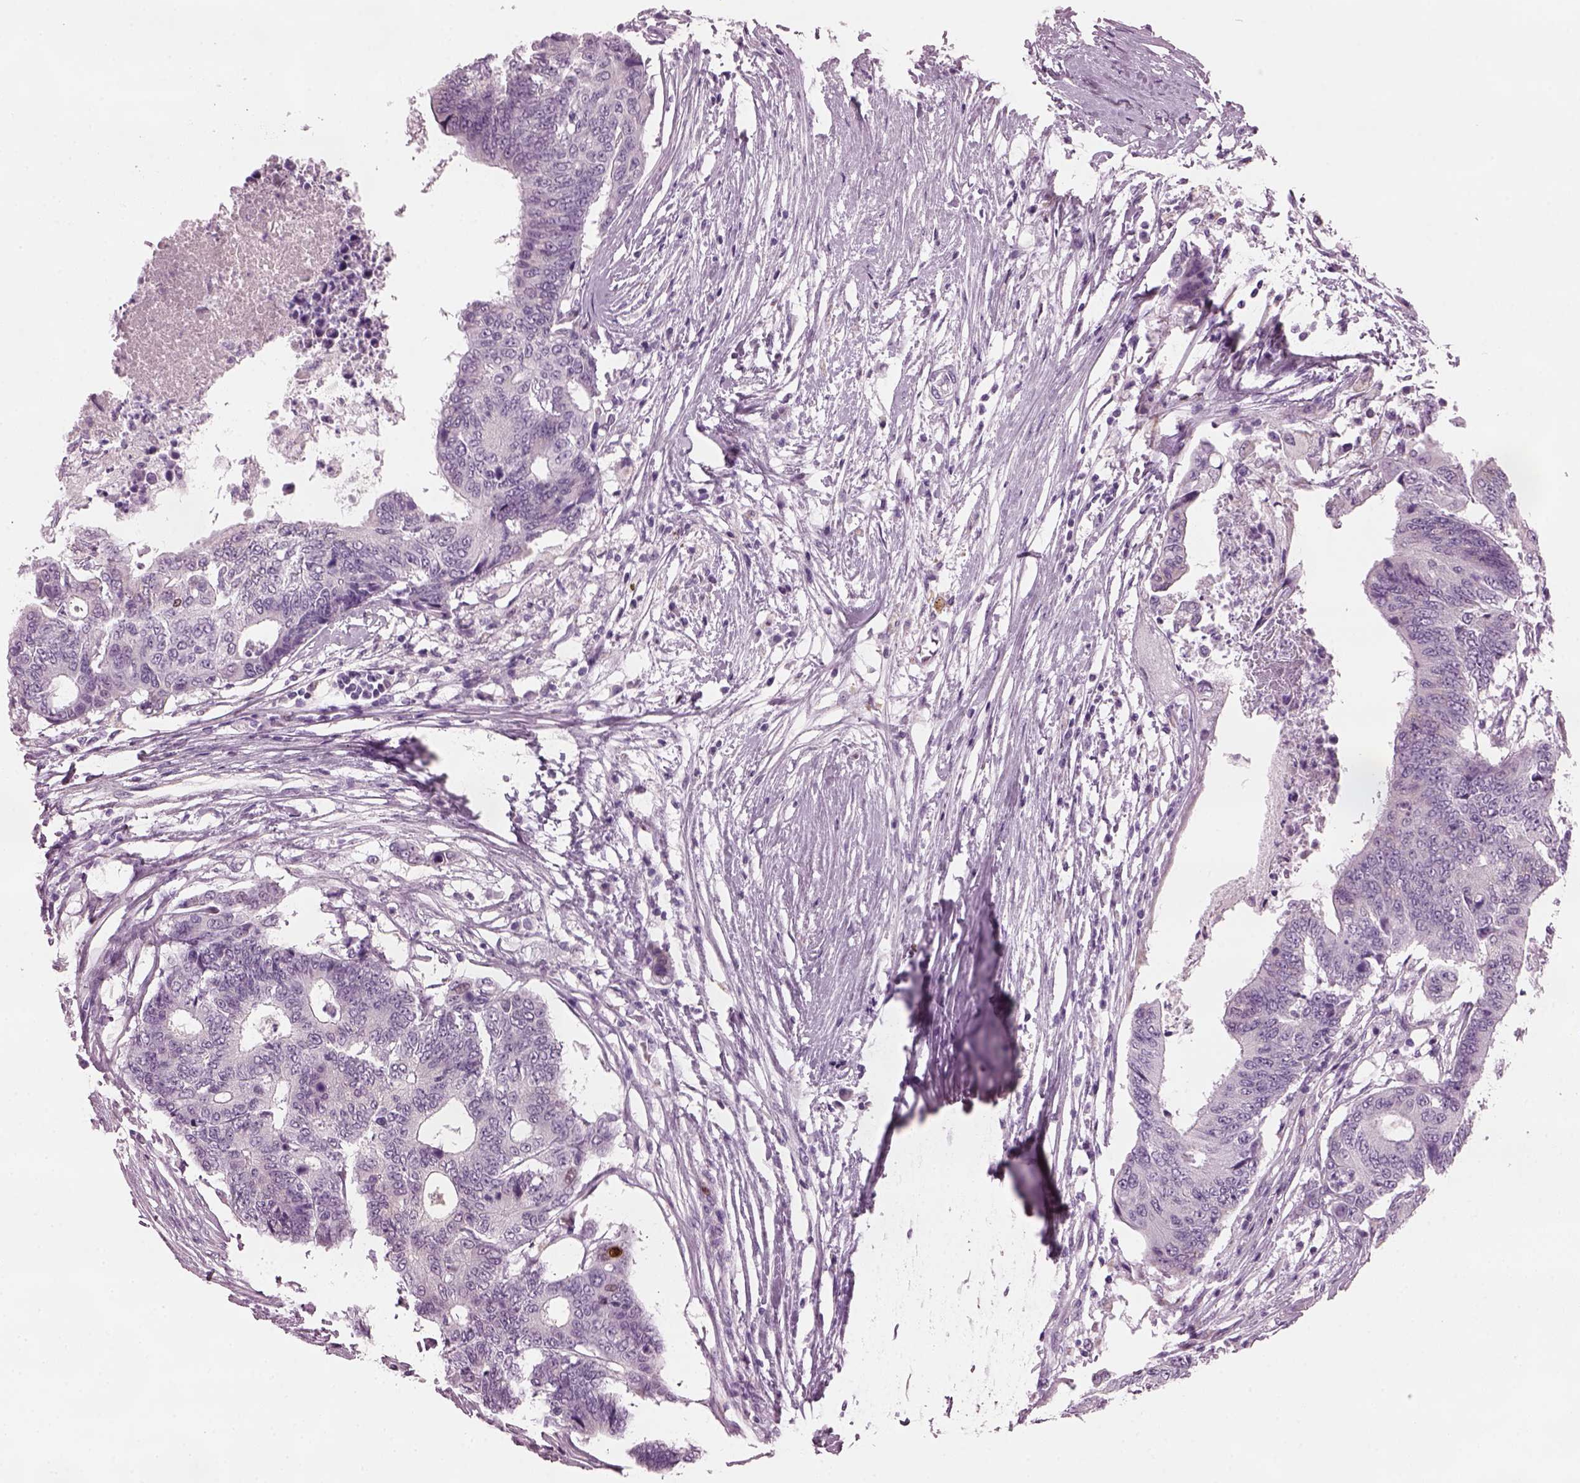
{"staining": {"intensity": "weak", "quantity": ">75%", "location": "cytoplasmic/membranous"}, "tissue": "colorectal cancer", "cell_type": "Tumor cells", "image_type": "cancer", "snomed": [{"axis": "morphology", "description": "Adenocarcinoma, NOS"}, {"axis": "topography", "description": "Colon"}], "caption": "Immunohistochemistry (IHC) micrograph of human adenocarcinoma (colorectal) stained for a protein (brown), which demonstrates low levels of weak cytoplasmic/membranous staining in about >75% of tumor cells.", "gene": "PRR9", "patient": {"sex": "female", "age": 48}}